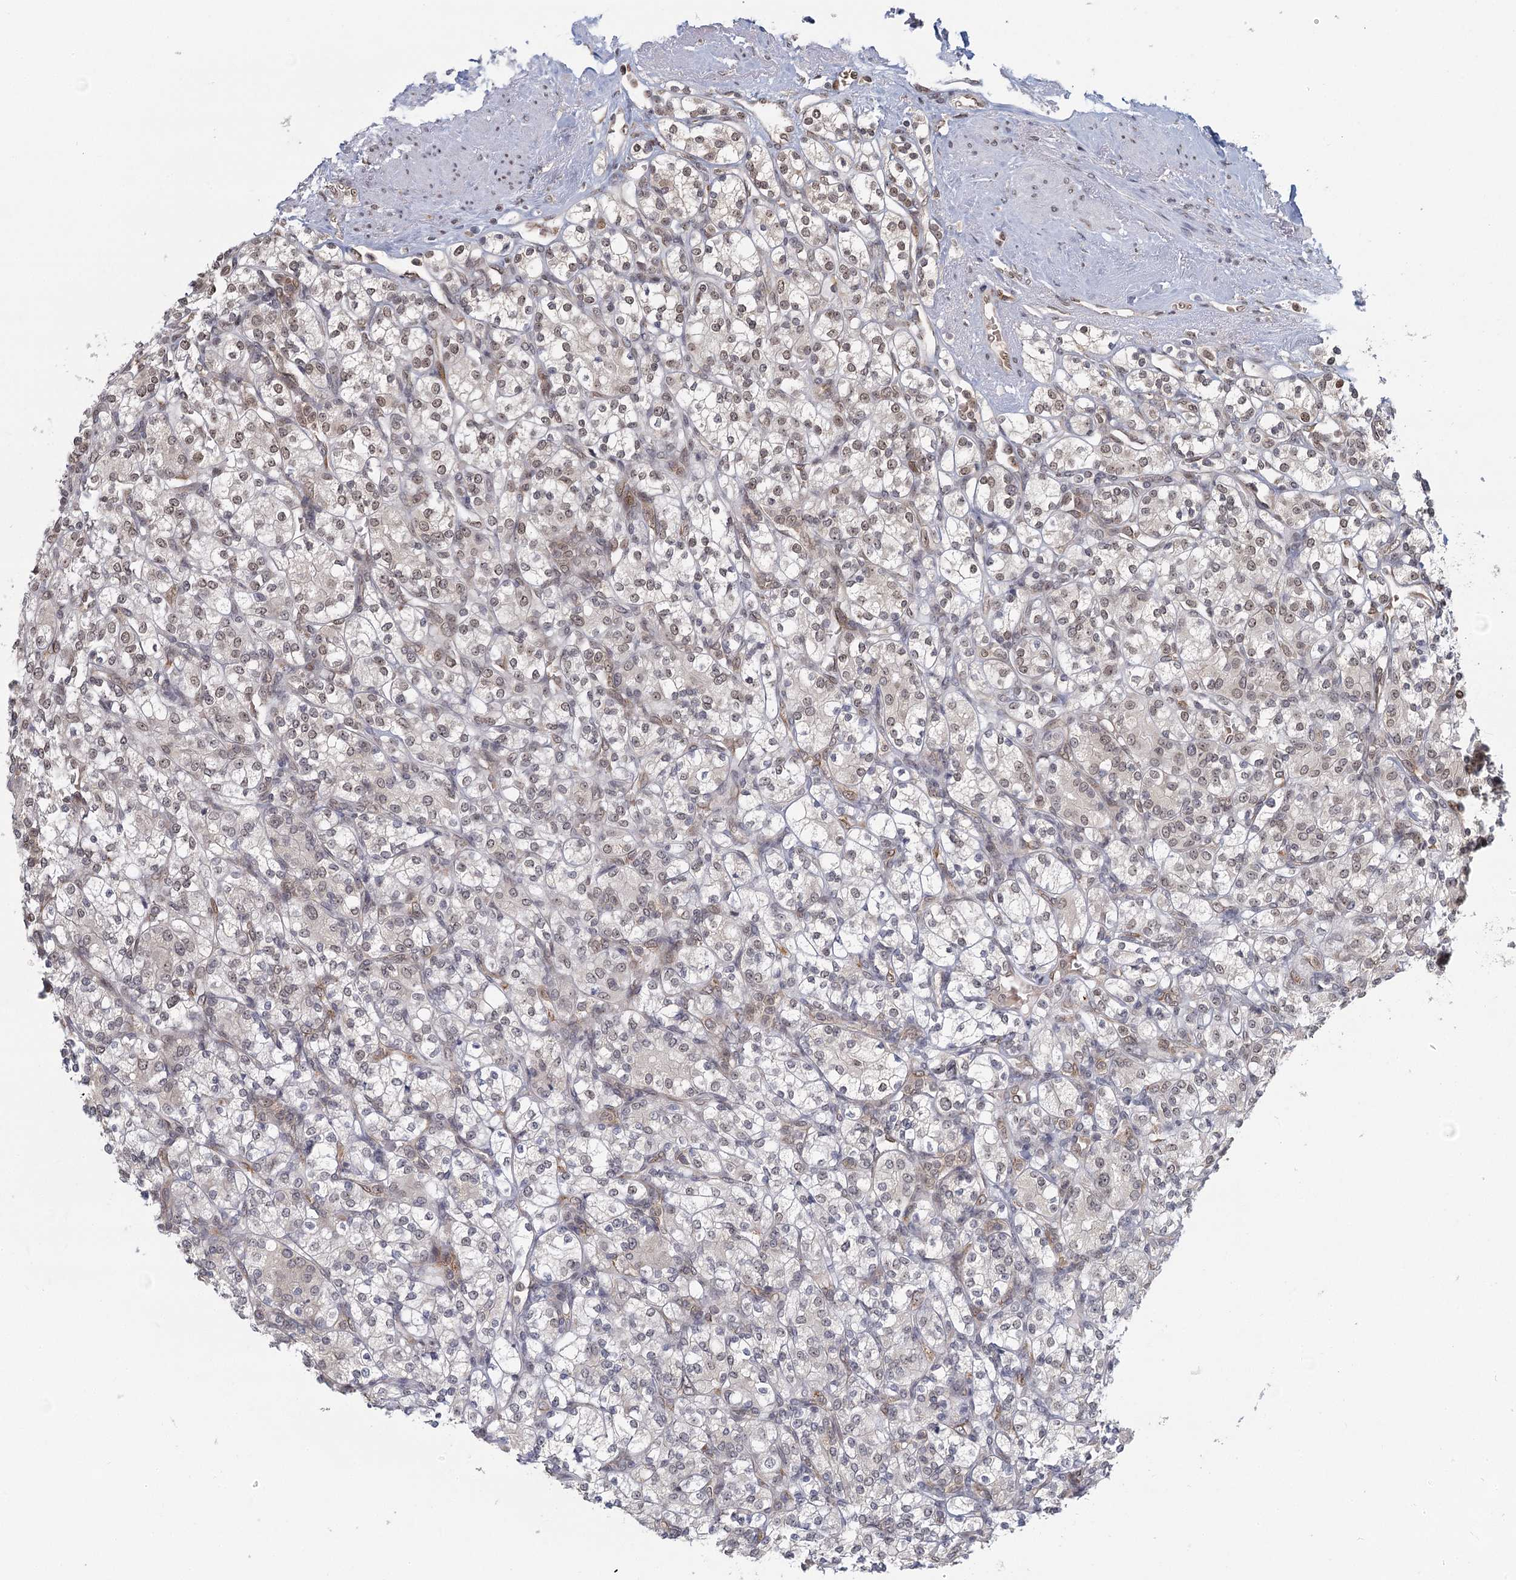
{"staining": {"intensity": "weak", "quantity": "<25%", "location": "nuclear"}, "tissue": "renal cancer", "cell_type": "Tumor cells", "image_type": "cancer", "snomed": [{"axis": "morphology", "description": "Adenocarcinoma, NOS"}, {"axis": "topography", "description": "Kidney"}], "caption": "The immunohistochemistry (IHC) micrograph has no significant positivity in tumor cells of renal cancer (adenocarcinoma) tissue. (DAB (3,3'-diaminobenzidine) immunohistochemistry (IHC) visualized using brightfield microscopy, high magnification).", "gene": "TREX1", "patient": {"sex": "male", "age": 77}}